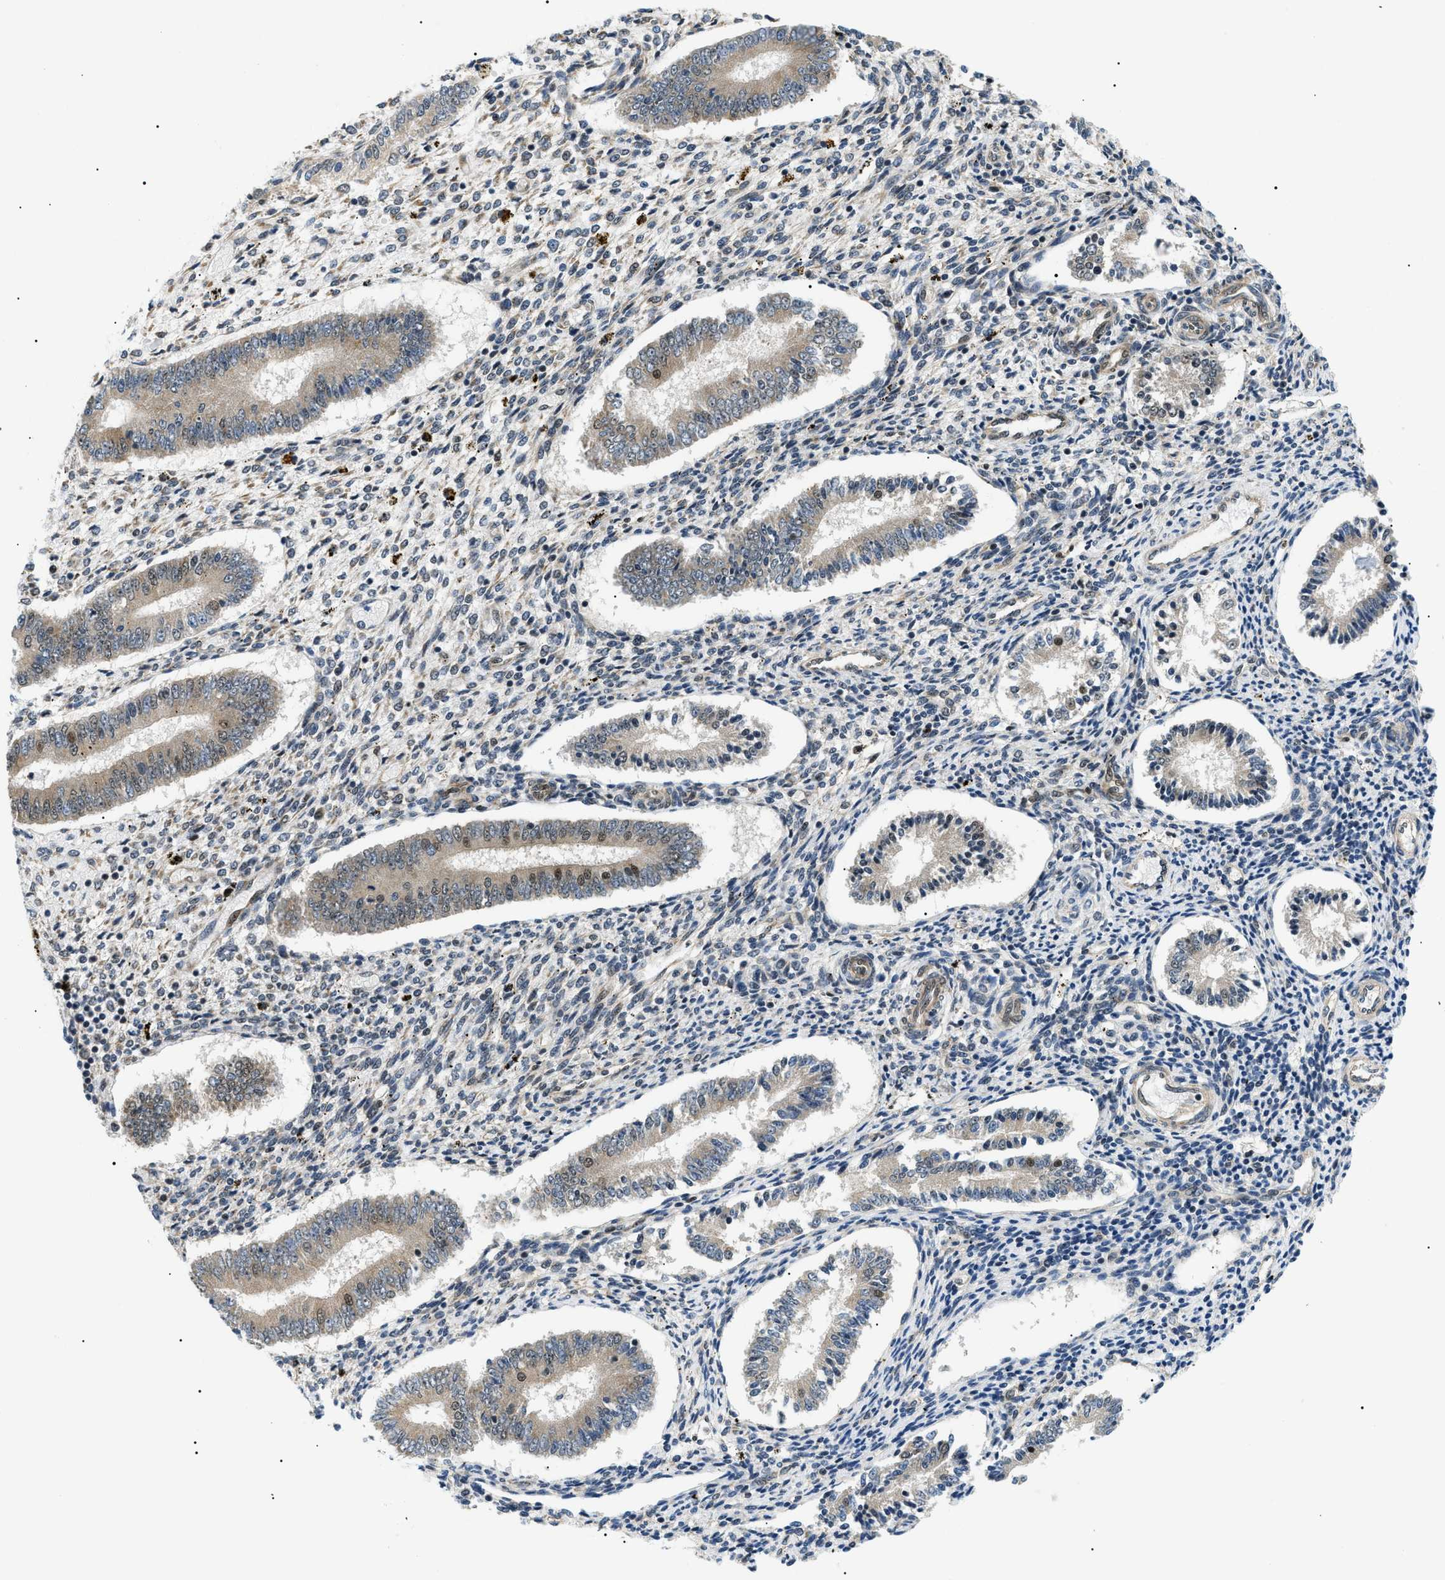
{"staining": {"intensity": "weak", "quantity": "<25%", "location": "nuclear"}, "tissue": "endometrium", "cell_type": "Cells in endometrial stroma", "image_type": "normal", "snomed": [{"axis": "morphology", "description": "Normal tissue, NOS"}, {"axis": "topography", "description": "Endometrium"}], "caption": "The photomicrograph exhibits no staining of cells in endometrial stroma in unremarkable endometrium. The staining is performed using DAB brown chromogen with nuclei counter-stained in using hematoxylin.", "gene": "CWC25", "patient": {"sex": "female", "age": 42}}